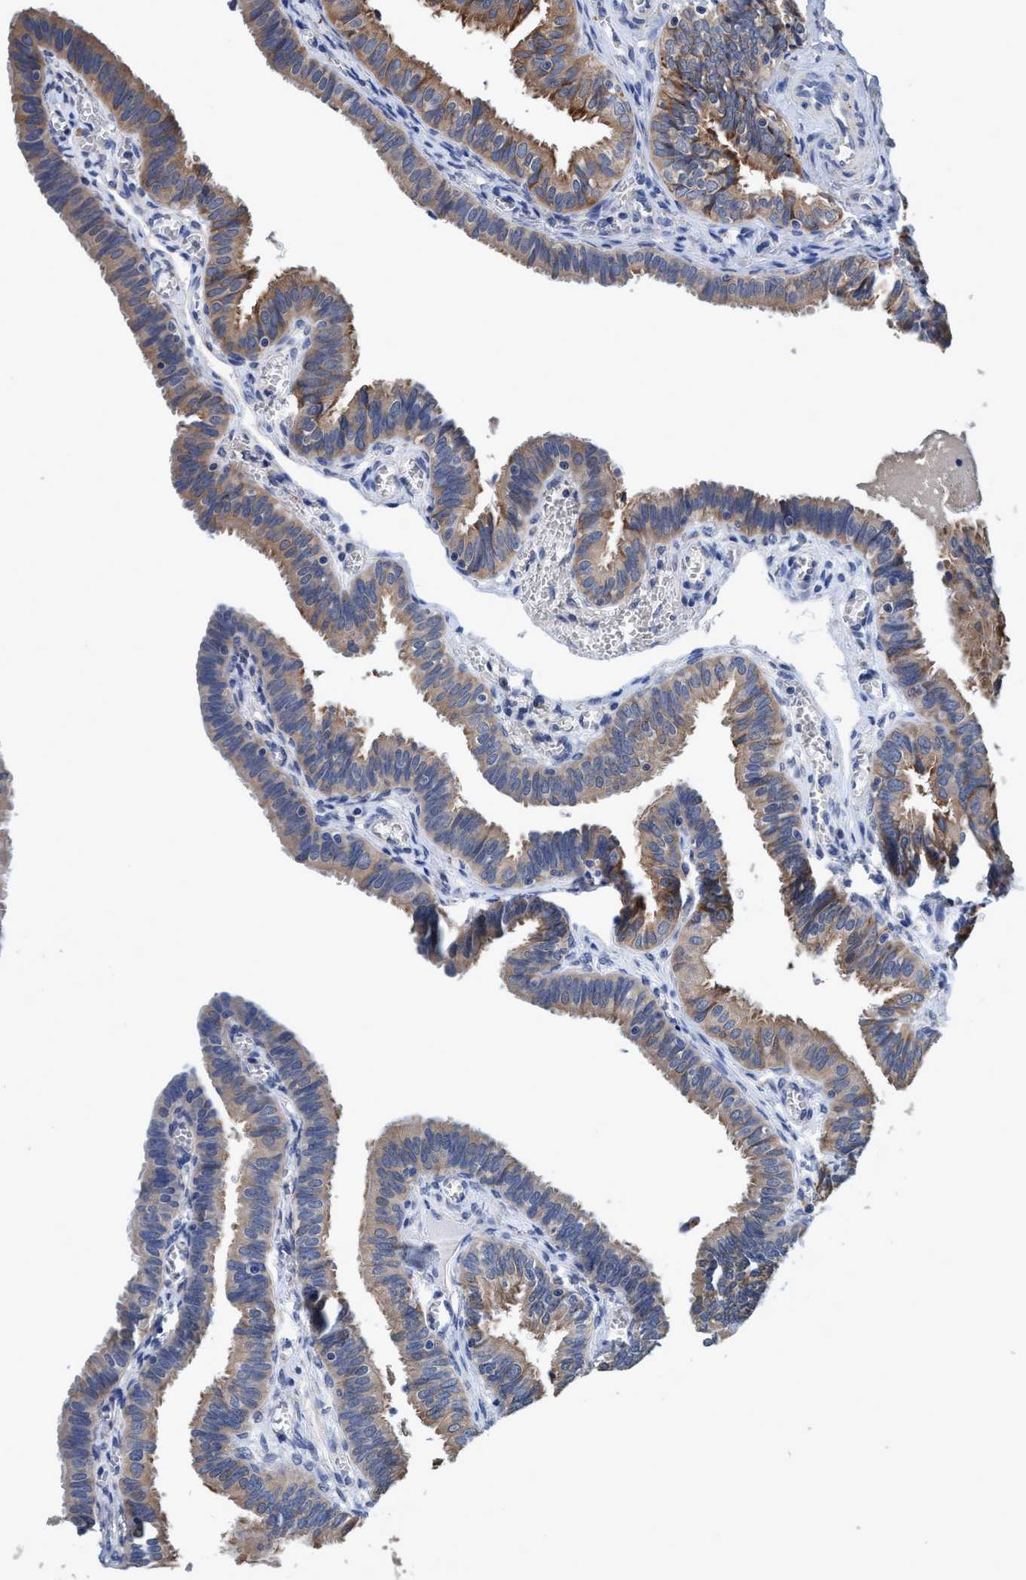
{"staining": {"intensity": "weak", "quantity": "25%-75%", "location": "cytoplasmic/membranous"}, "tissue": "fallopian tube", "cell_type": "Glandular cells", "image_type": "normal", "snomed": [{"axis": "morphology", "description": "Normal tissue, NOS"}, {"axis": "topography", "description": "Fallopian tube"}], "caption": "This photomicrograph shows normal fallopian tube stained with immunohistochemistry (IHC) to label a protein in brown. The cytoplasmic/membranous of glandular cells show weak positivity for the protein. Nuclei are counter-stained blue.", "gene": "CALCOCO2", "patient": {"sex": "female", "age": 46}}